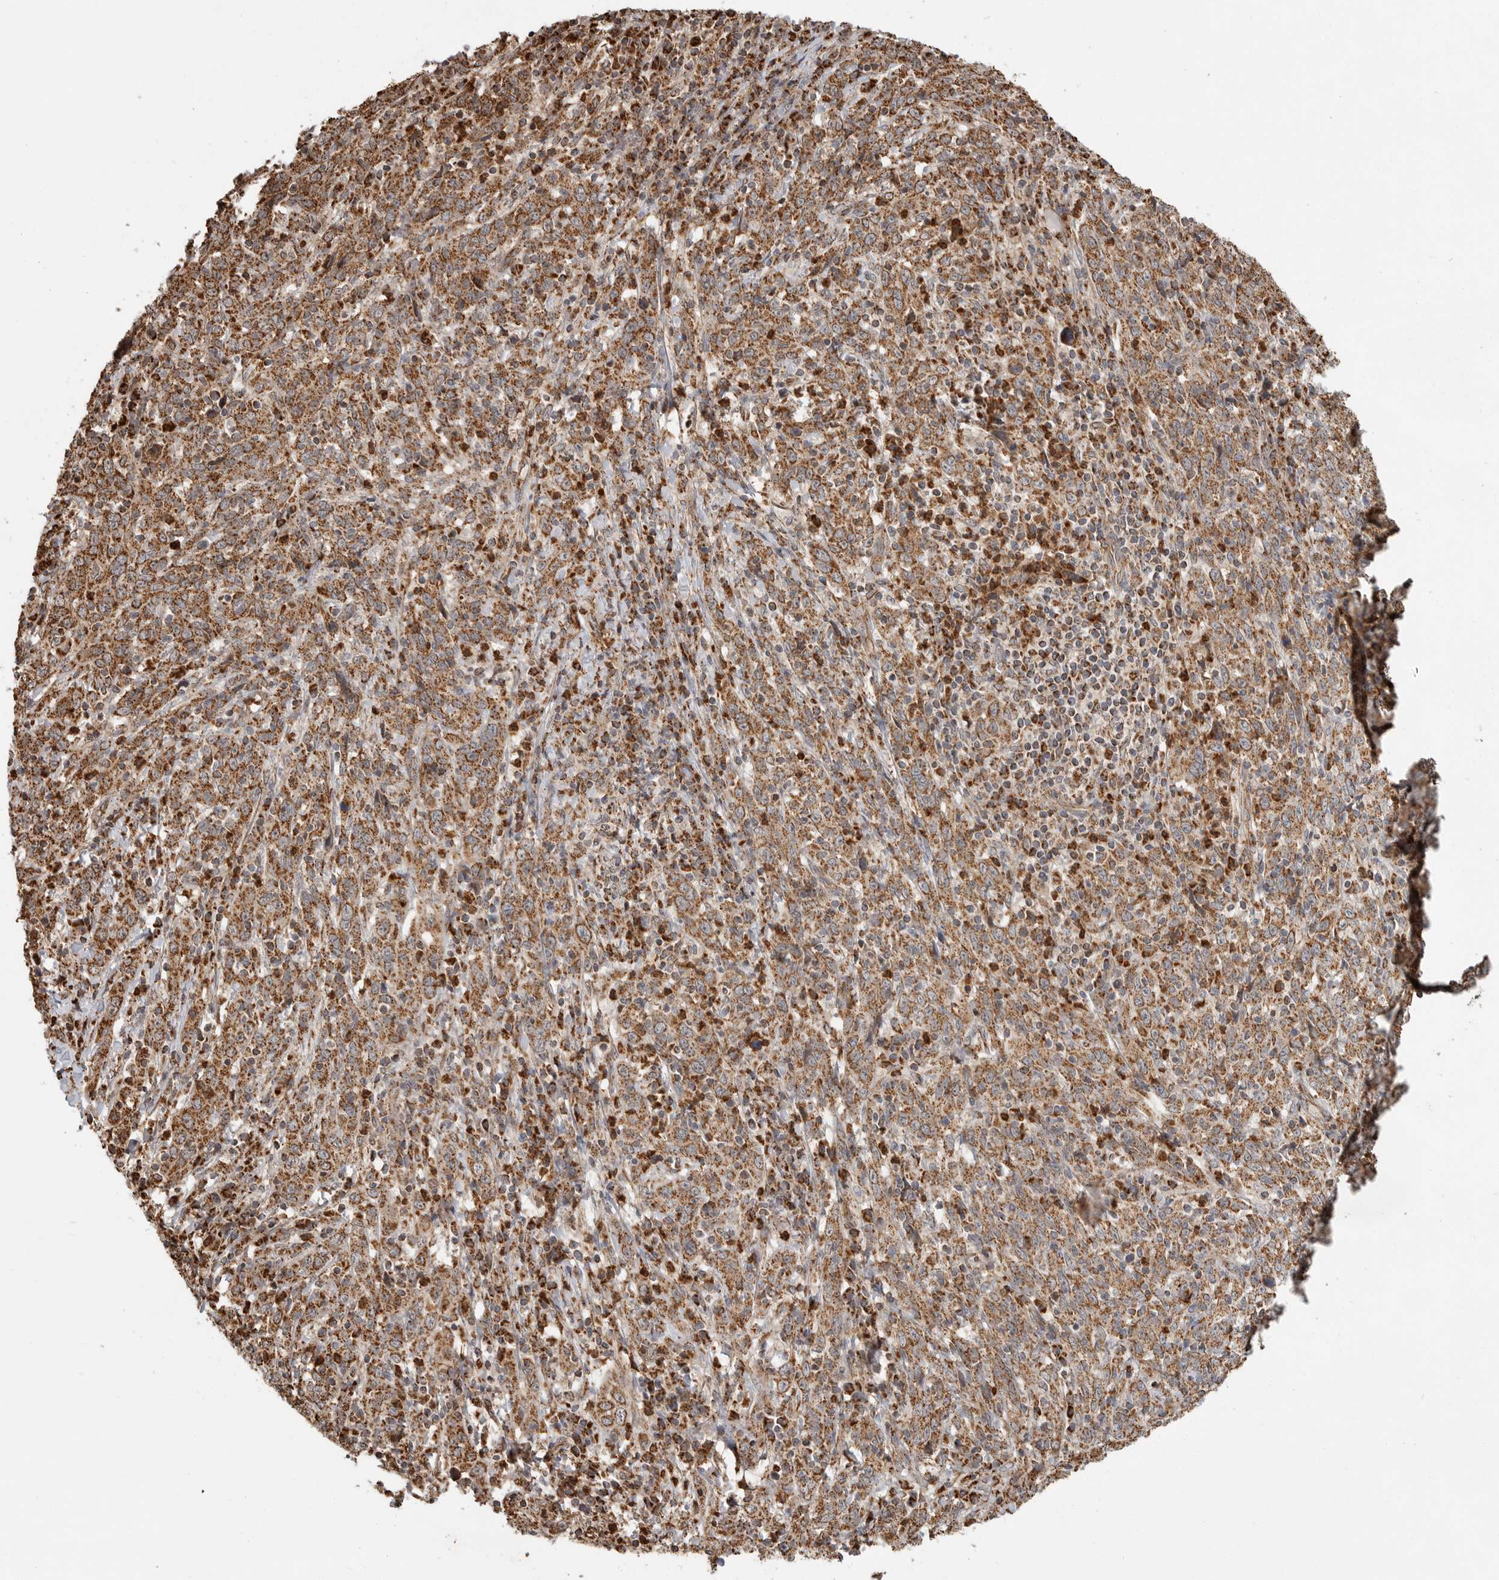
{"staining": {"intensity": "moderate", "quantity": ">75%", "location": "cytoplasmic/membranous"}, "tissue": "cervical cancer", "cell_type": "Tumor cells", "image_type": "cancer", "snomed": [{"axis": "morphology", "description": "Squamous cell carcinoma, NOS"}, {"axis": "topography", "description": "Cervix"}], "caption": "IHC micrograph of neoplastic tissue: human cervical cancer stained using immunohistochemistry exhibits medium levels of moderate protein expression localized specifically in the cytoplasmic/membranous of tumor cells, appearing as a cytoplasmic/membranous brown color.", "gene": "GCNT2", "patient": {"sex": "female", "age": 46}}